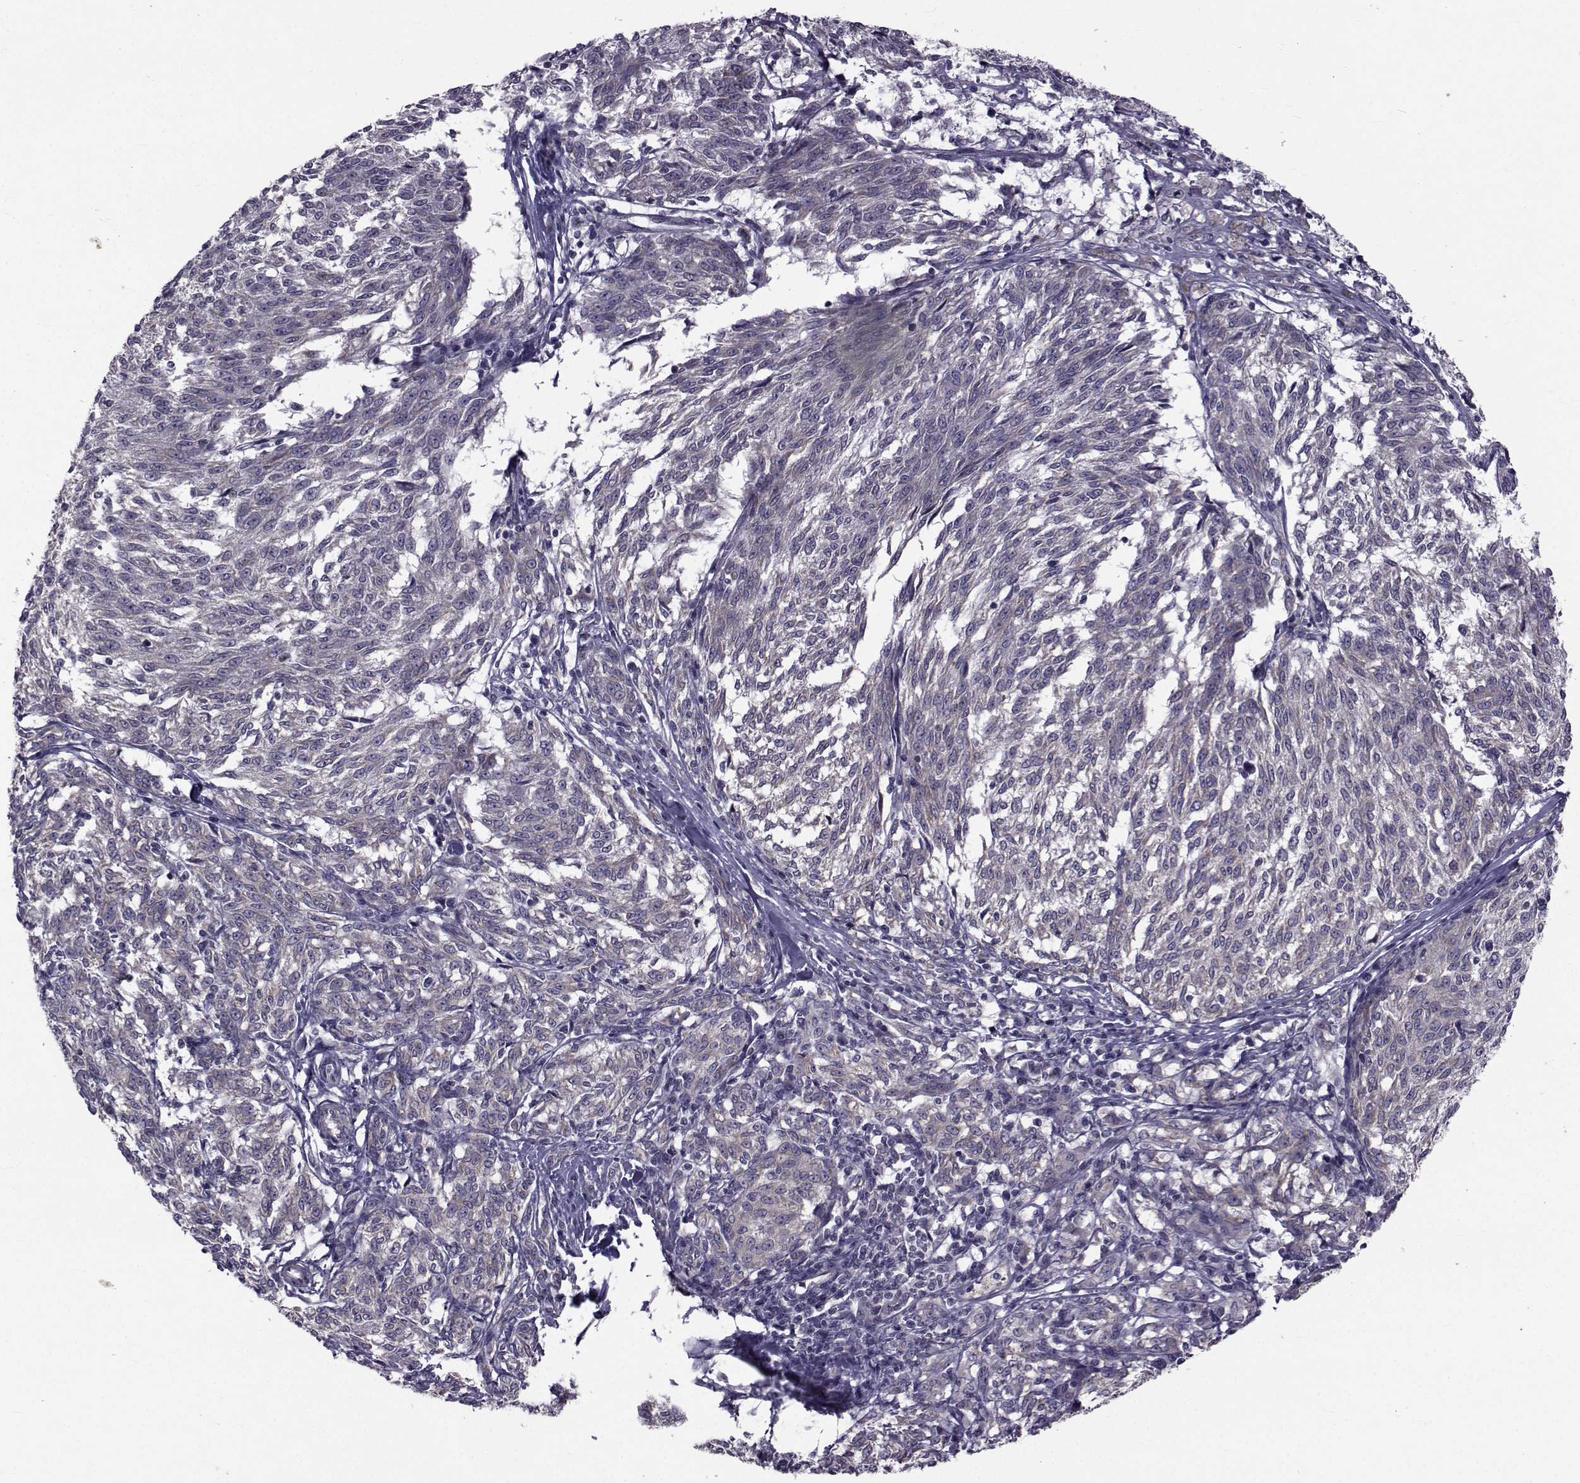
{"staining": {"intensity": "negative", "quantity": "none", "location": "none"}, "tissue": "melanoma", "cell_type": "Tumor cells", "image_type": "cancer", "snomed": [{"axis": "morphology", "description": "Malignant melanoma, NOS"}, {"axis": "topography", "description": "Skin"}], "caption": "DAB immunohistochemical staining of human melanoma demonstrates no significant positivity in tumor cells. (DAB (3,3'-diaminobenzidine) immunohistochemistry with hematoxylin counter stain).", "gene": "CFAP74", "patient": {"sex": "female", "age": 72}}